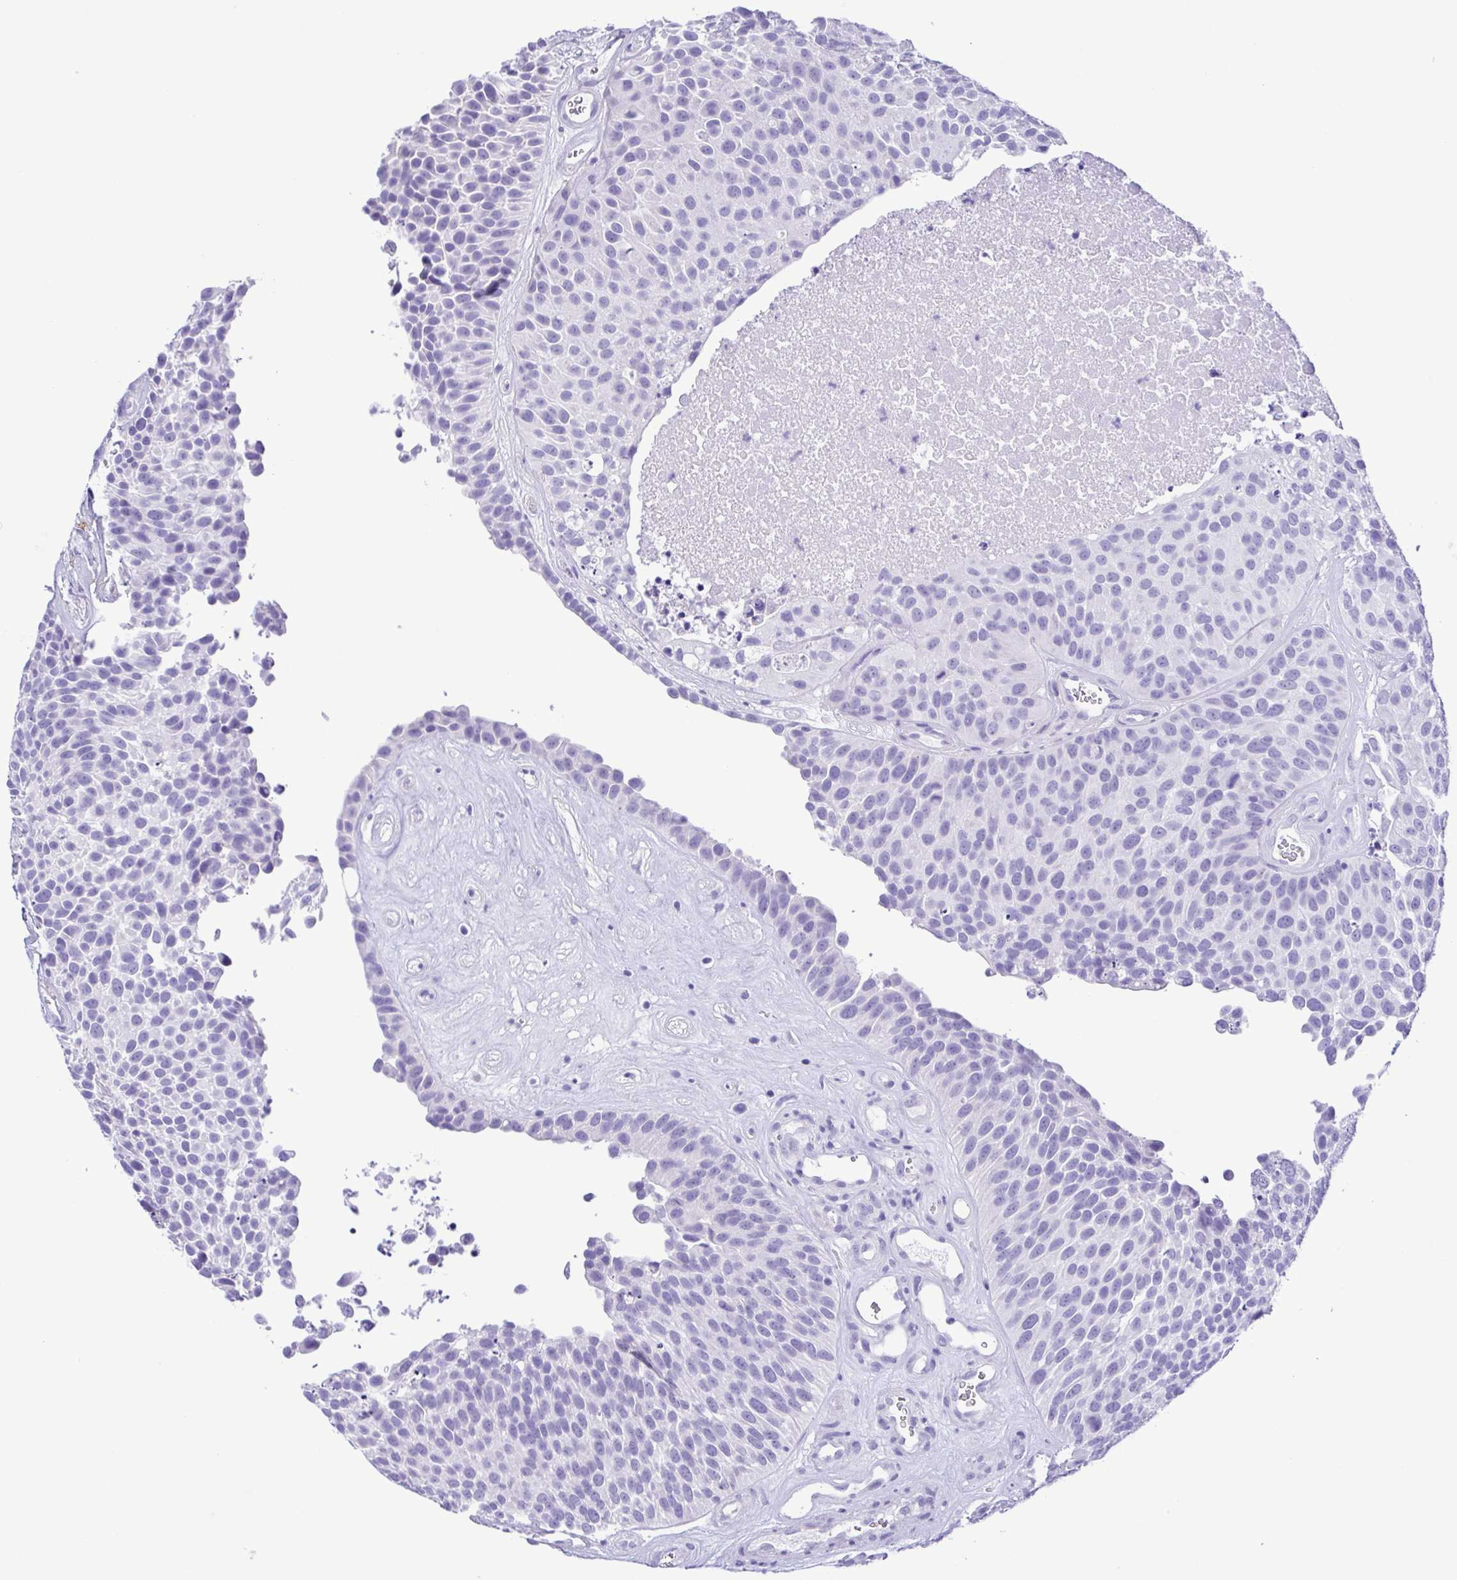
{"staining": {"intensity": "negative", "quantity": "none", "location": "none"}, "tissue": "urothelial cancer", "cell_type": "Tumor cells", "image_type": "cancer", "snomed": [{"axis": "morphology", "description": "Urothelial carcinoma, Low grade"}, {"axis": "topography", "description": "Urinary bladder"}], "caption": "DAB (3,3'-diaminobenzidine) immunohistochemical staining of low-grade urothelial carcinoma demonstrates no significant expression in tumor cells.", "gene": "OVGP1", "patient": {"sex": "male", "age": 76}}